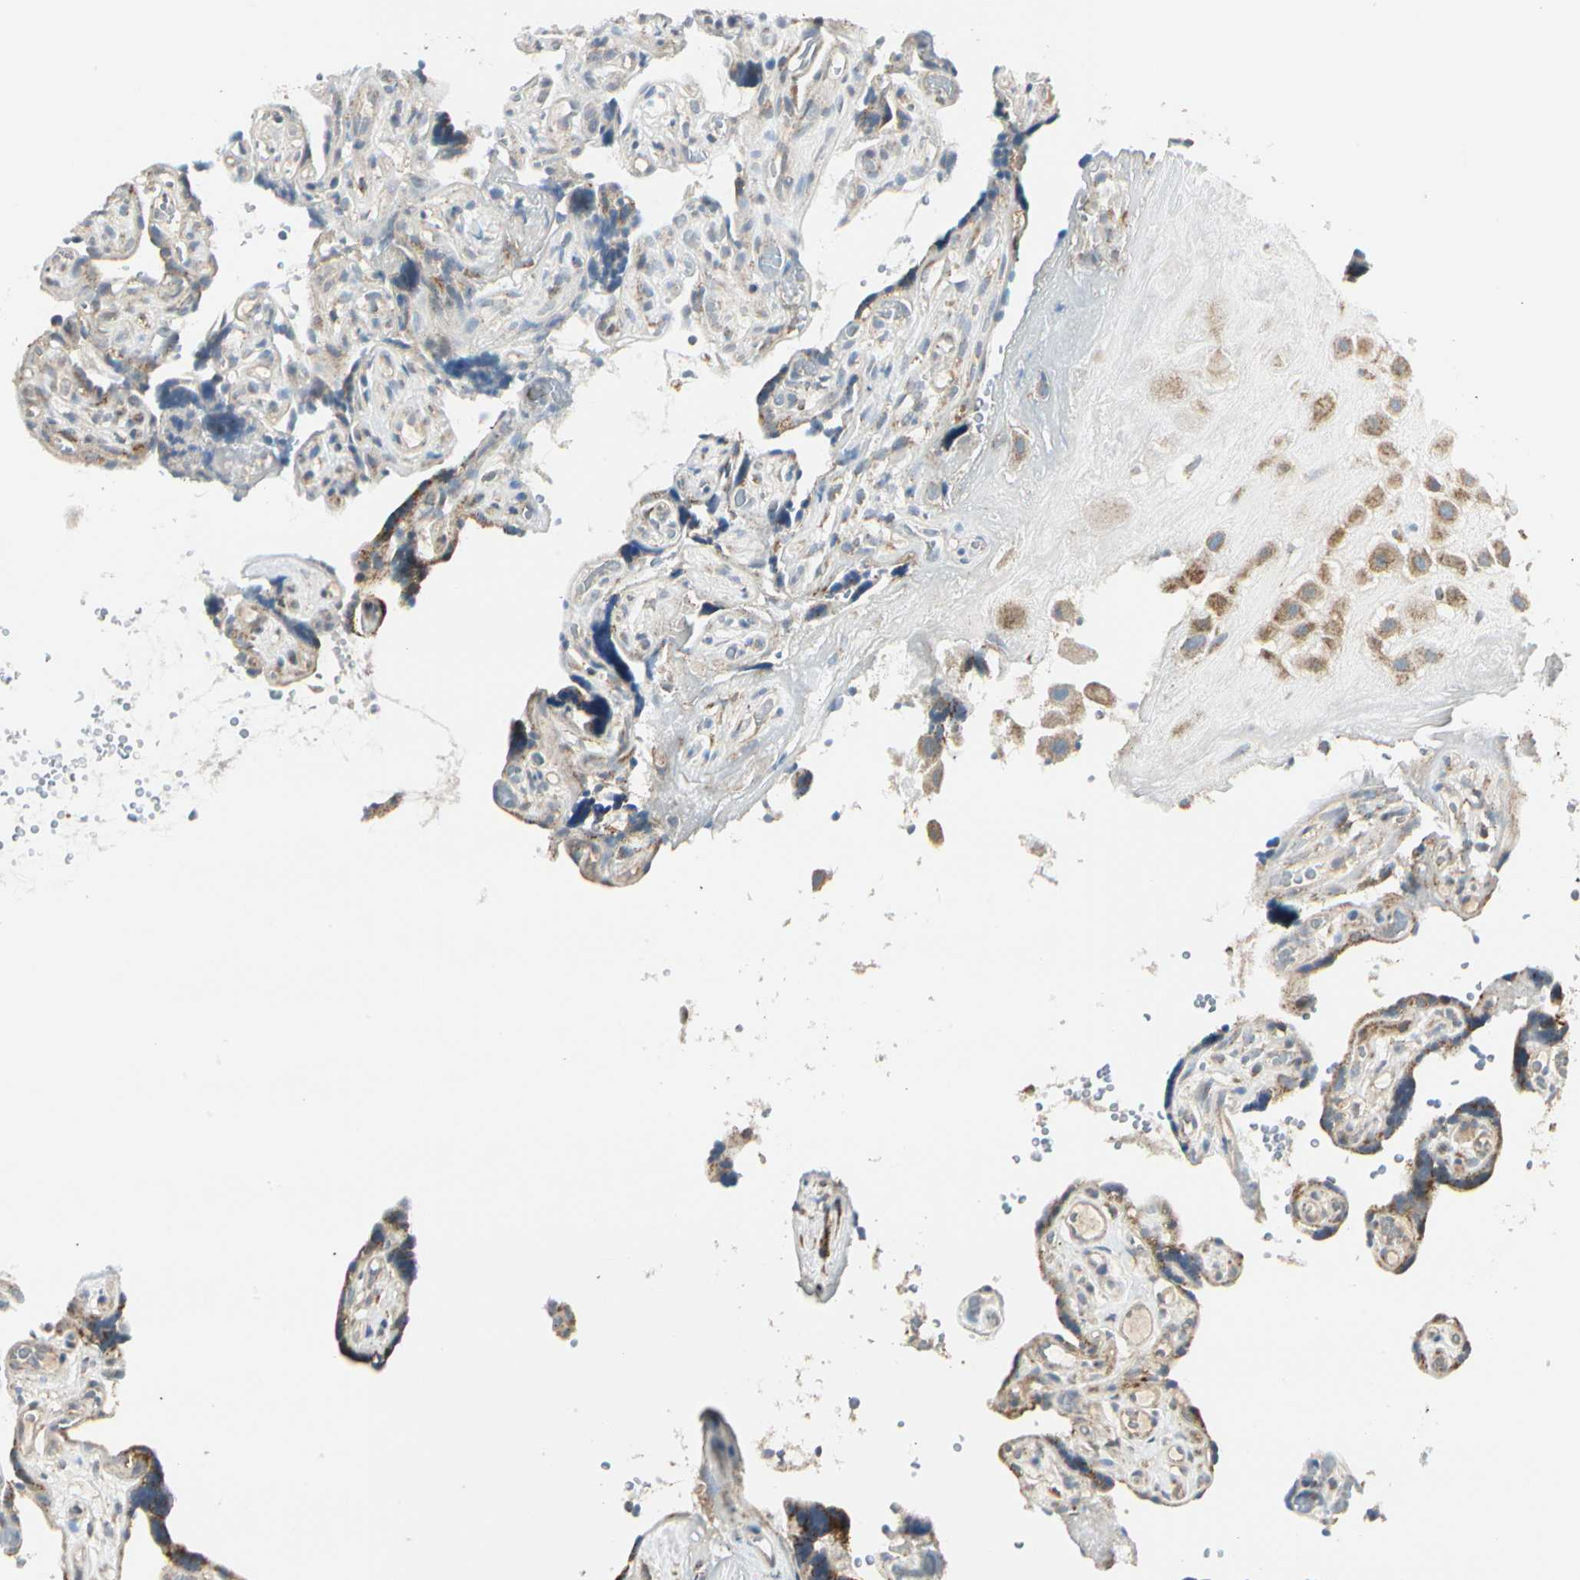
{"staining": {"intensity": "moderate", "quantity": ">75%", "location": "cytoplasmic/membranous"}, "tissue": "placenta", "cell_type": "Decidual cells", "image_type": "normal", "snomed": [{"axis": "morphology", "description": "Normal tissue, NOS"}, {"axis": "topography", "description": "Placenta"}], "caption": "DAB immunohistochemical staining of normal placenta exhibits moderate cytoplasmic/membranous protein positivity in about >75% of decidual cells.", "gene": "ANKS6", "patient": {"sex": "female", "age": 30}}